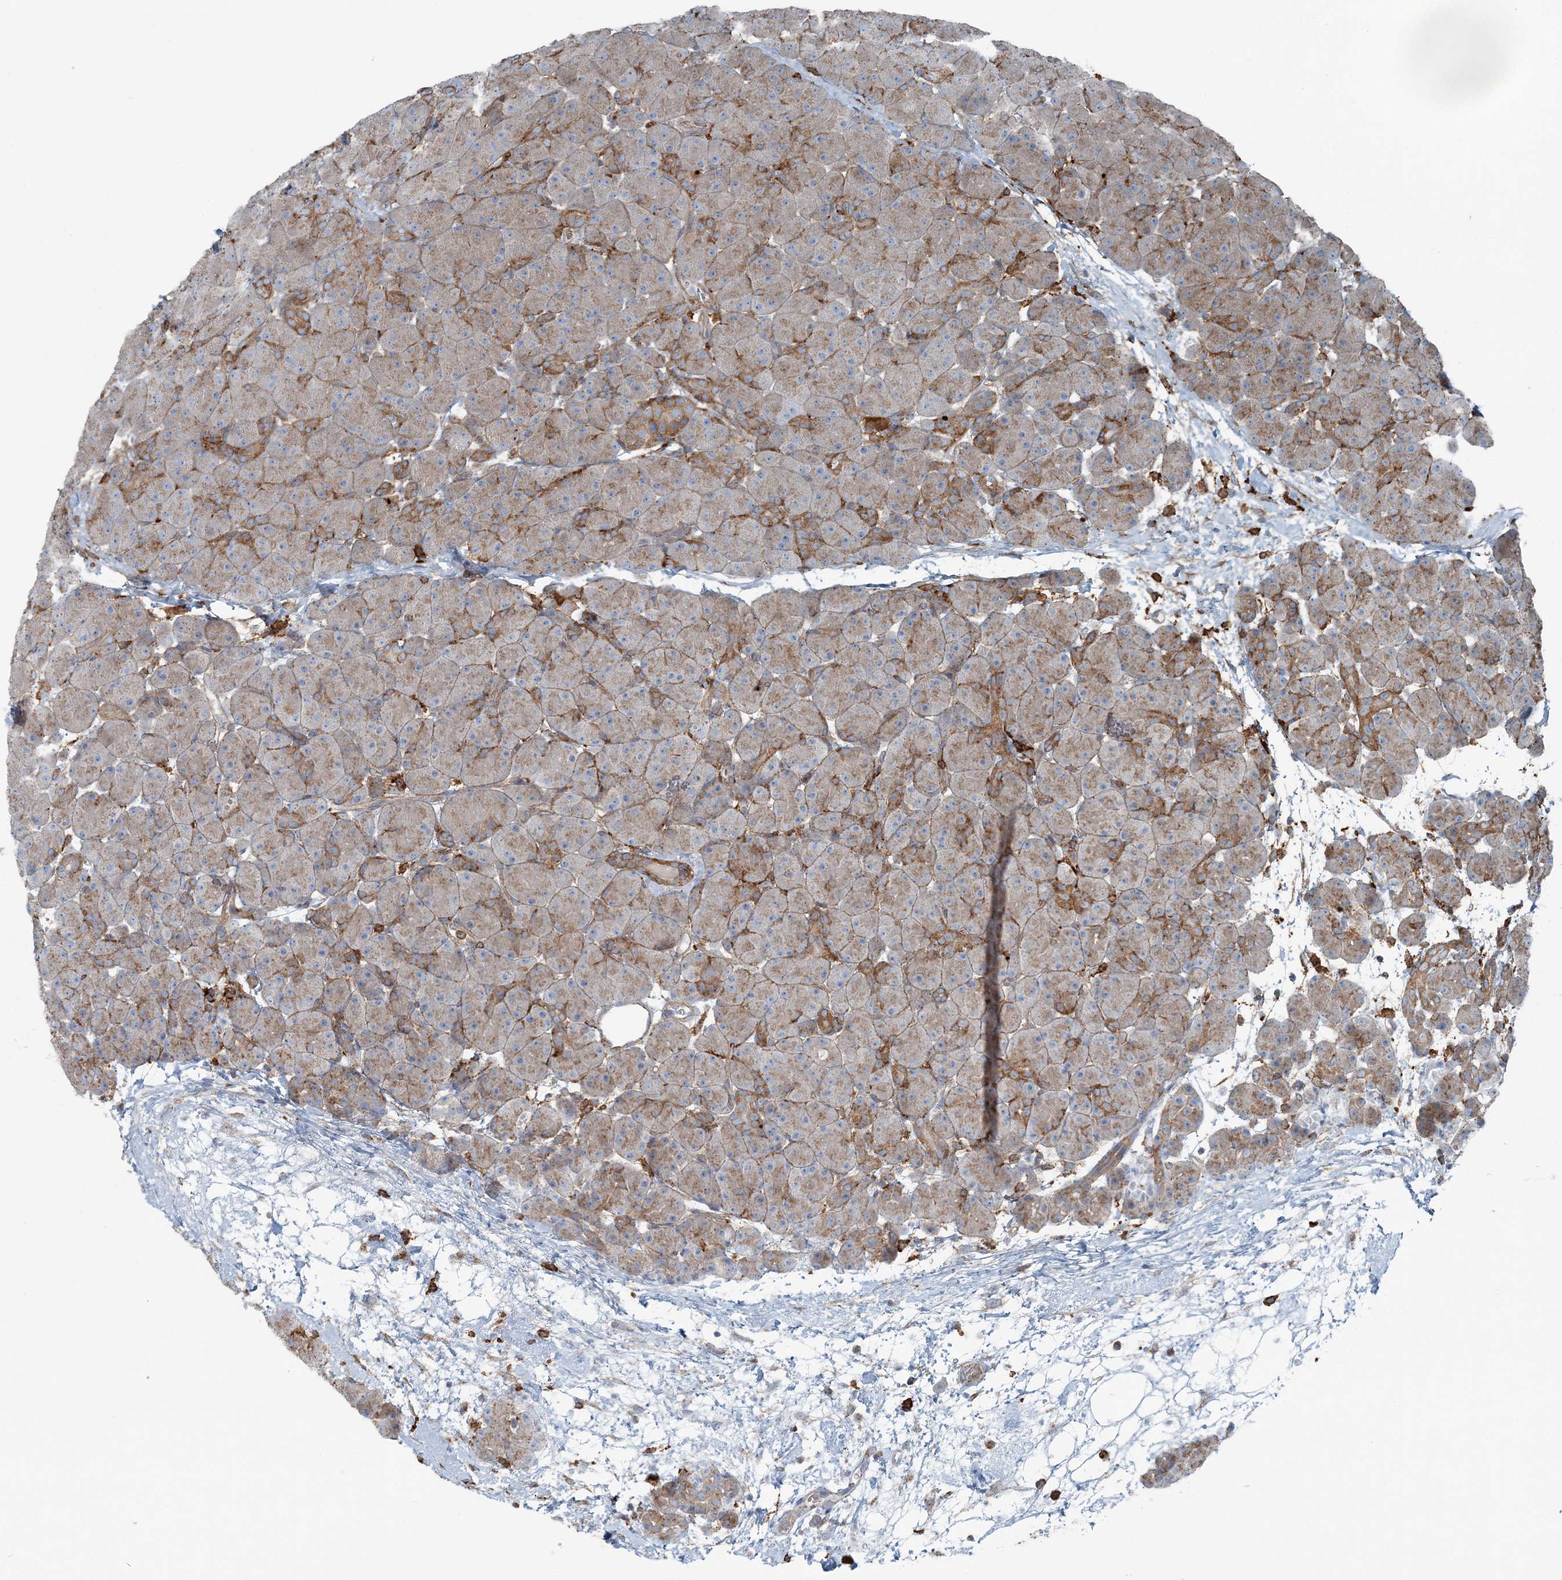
{"staining": {"intensity": "moderate", "quantity": "25%-75%", "location": "cytoplasmic/membranous"}, "tissue": "pancreas", "cell_type": "Exocrine glandular cells", "image_type": "normal", "snomed": [{"axis": "morphology", "description": "Normal tissue, NOS"}, {"axis": "topography", "description": "Pancreas"}], "caption": "IHC (DAB (3,3'-diaminobenzidine)) staining of benign human pancreas reveals moderate cytoplasmic/membranous protein staining in approximately 25%-75% of exocrine glandular cells.", "gene": "SNX2", "patient": {"sex": "male", "age": 66}}